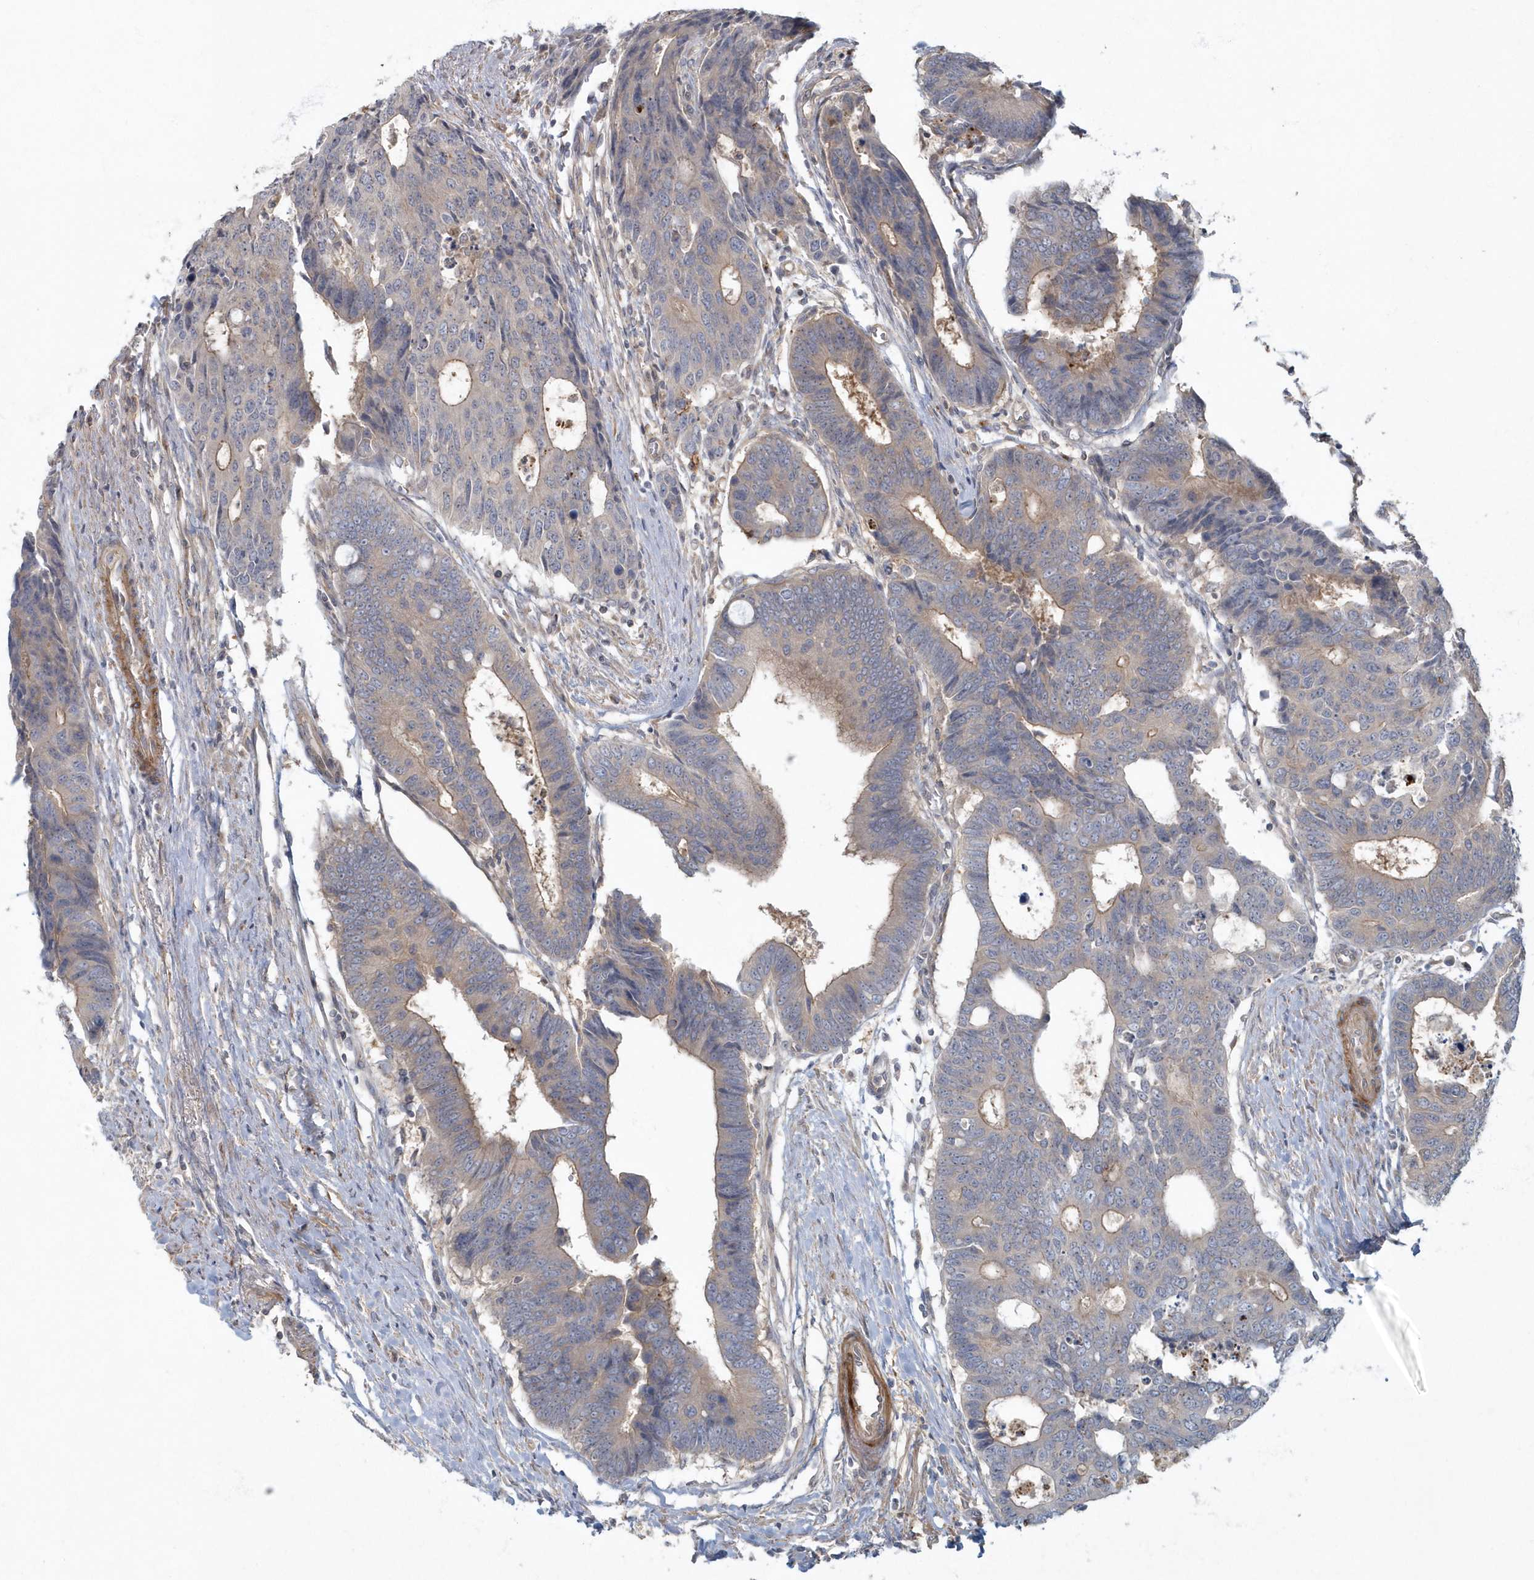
{"staining": {"intensity": "weak", "quantity": "25%-75%", "location": "cytoplasmic/membranous"}, "tissue": "colorectal cancer", "cell_type": "Tumor cells", "image_type": "cancer", "snomed": [{"axis": "morphology", "description": "Adenocarcinoma, NOS"}, {"axis": "topography", "description": "Rectum"}], "caption": "Colorectal cancer (adenocarcinoma) was stained to show a protein in brown. There is low levels of weak cytoplasmic/membranous expression in approximately 25%-75% of tumor cells.", "gene": "ARHGEF38", "patient": {"sex": "male", "age": 84}}